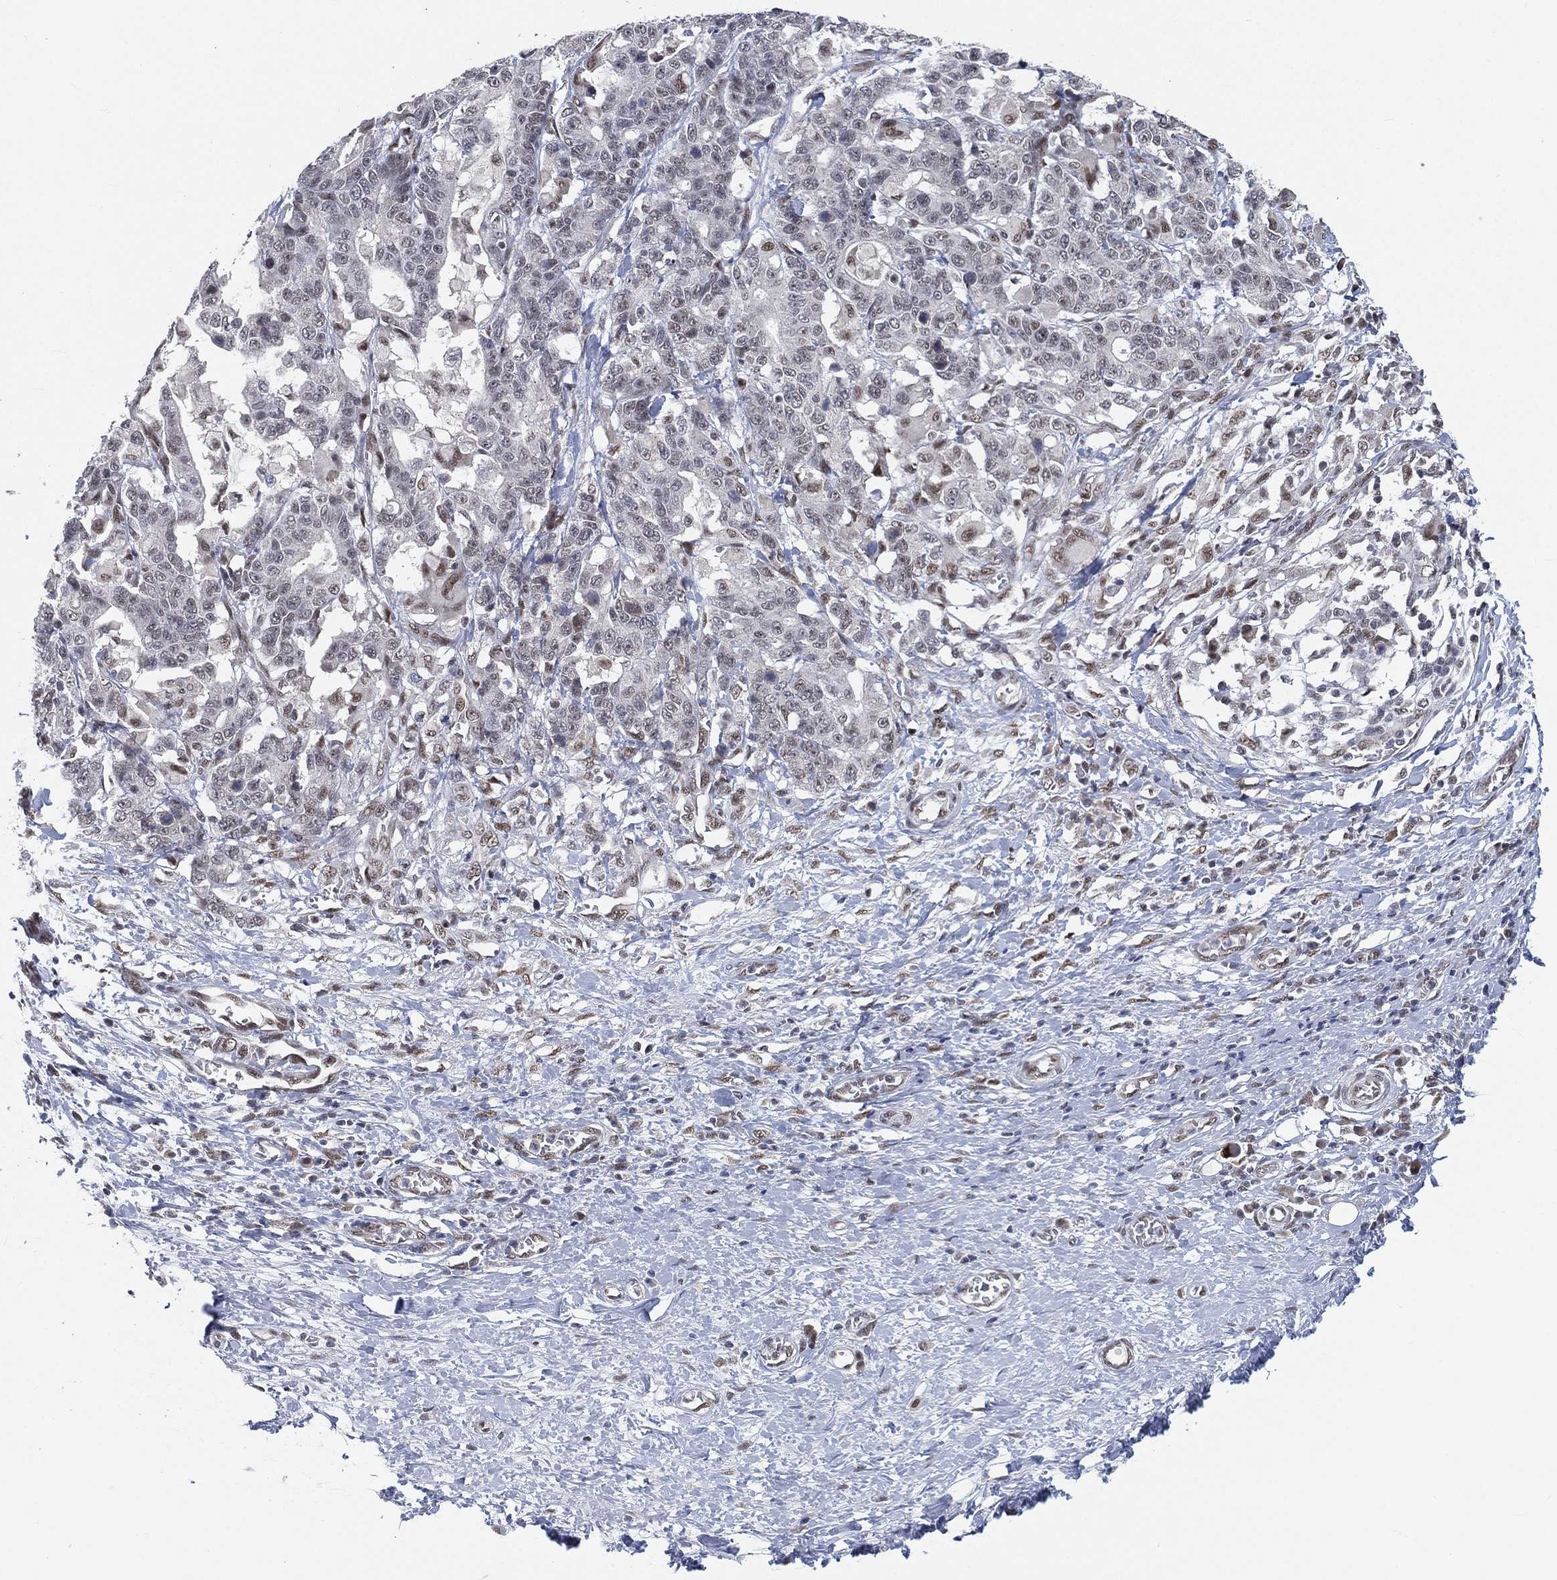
{"staining": {"intensity": "negative", "quantity": "none", "location": "none"}, "tissue": "stomach cancer", "cell_type": "Tumor cells", "image_type": "cancer", "snomed": [{"axis": "morphology", "description": "Normal tissue, NOS"}, {"axis": "morphology", "description": "Adenocarcinoma, NOS"}, {"axis": "topography", "description": "Stomach"}], "caption": "This is an immunohistochemistry (IHC) micrograph of stomach cancer. There is no expression in tumor cells.", "gene": "YLPM1", "patient": {"sex": "female", "age": 64}}